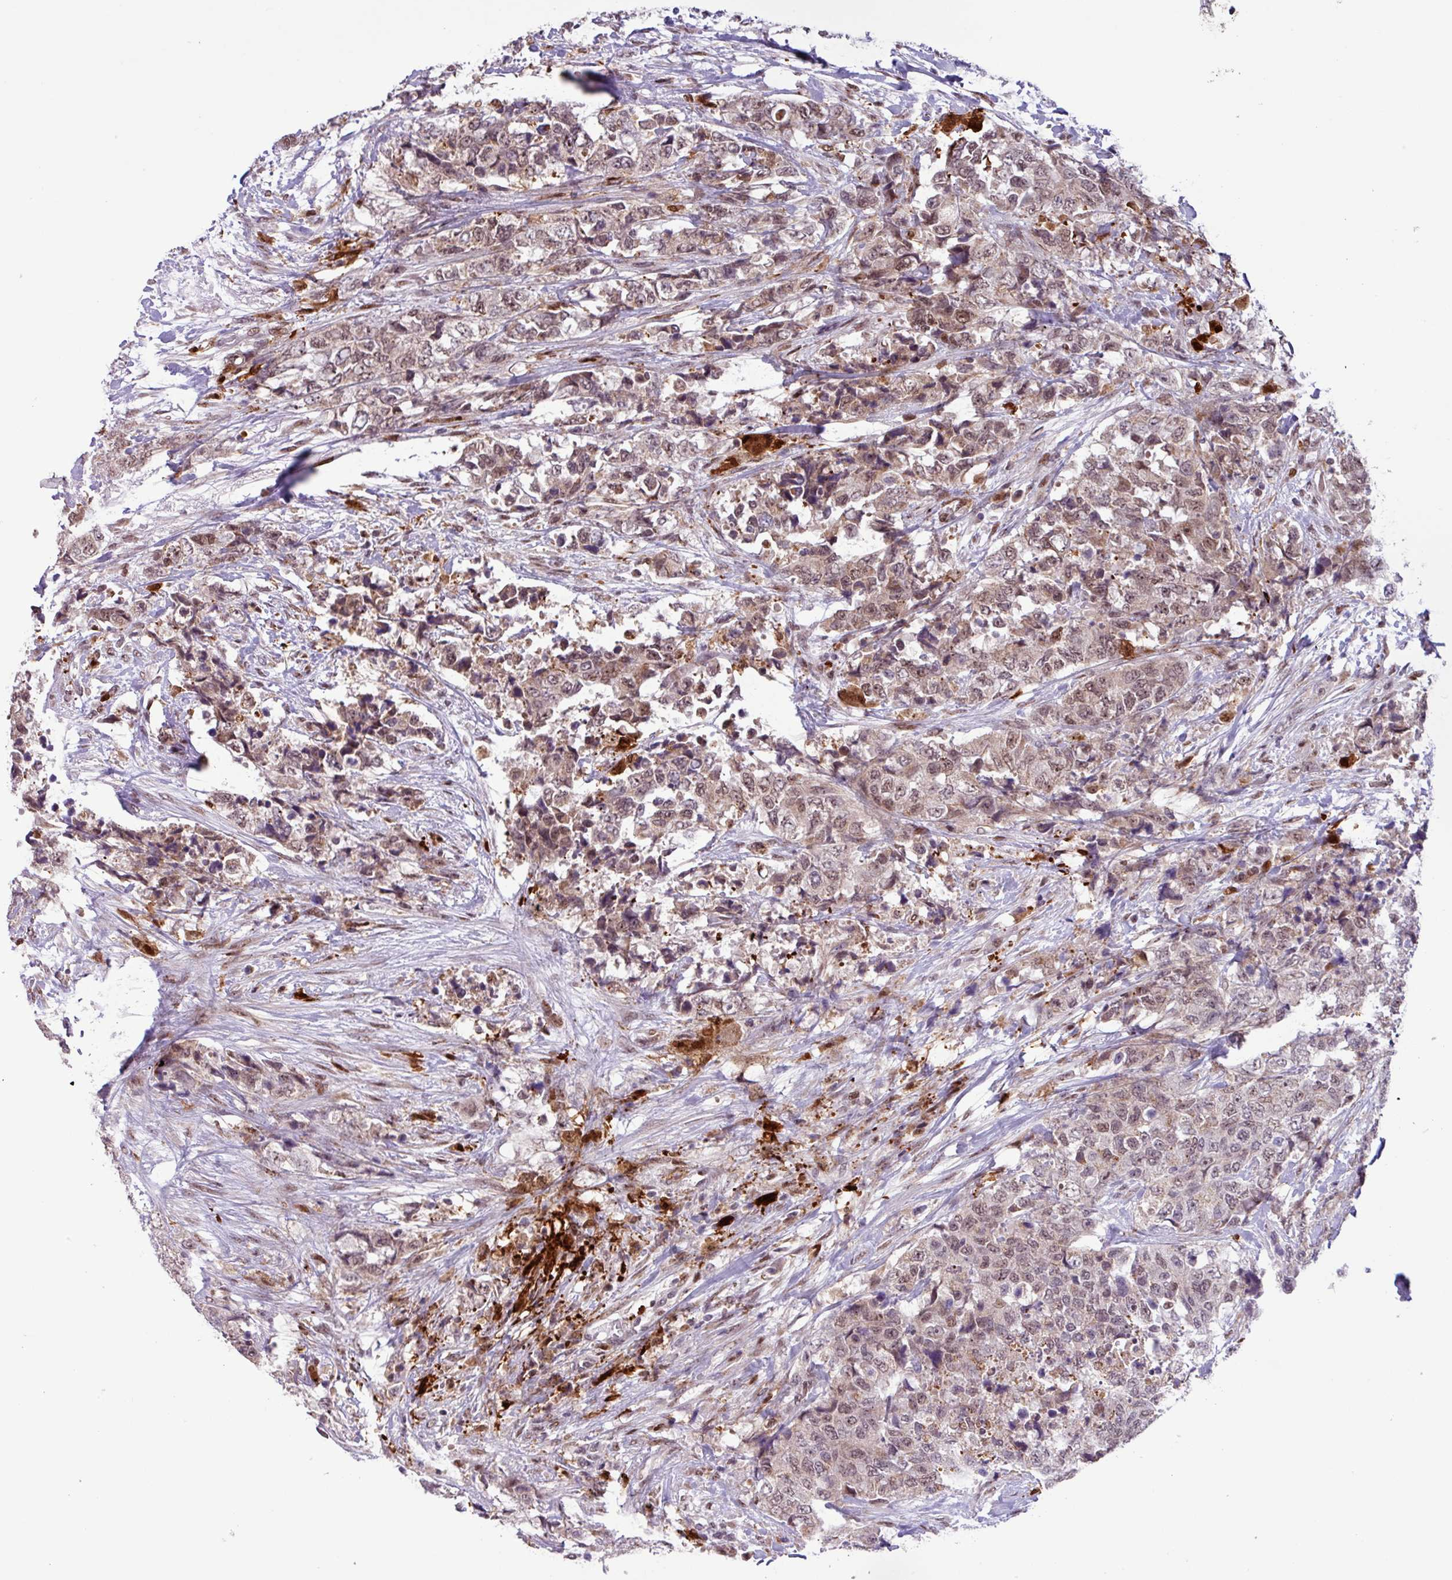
{"staining": {"intensity": "moderate", "quantity": ">75%", "location": "cytoplasmic/membranous,nuclear"}, "tissue": "urothelial cancer", "cell_type": "Tumor cells", "image_type": "cancer", "snomed": [{"axis": "morphology", "description": "Urothelial carcinoma, High grade"}, {"axis": "topography", "description": "Urinary bladder"}], "caption": "IHC staining of urothelial cancer, which exhibits medium levels of moderate cytoplasmic/membranous and nuclear positivity in approximately >75% of tumor cells indicating moderate cytoplasmic/membranous and nuclear protein expression. The staining was performed using DAB (3,3'-diaminobenzidine) (brown) for protein detection and nuclei were counterstained in hematoxylin (blue).", "gene": "BRD3", "patient": {"sex": "female", "age": 78}}